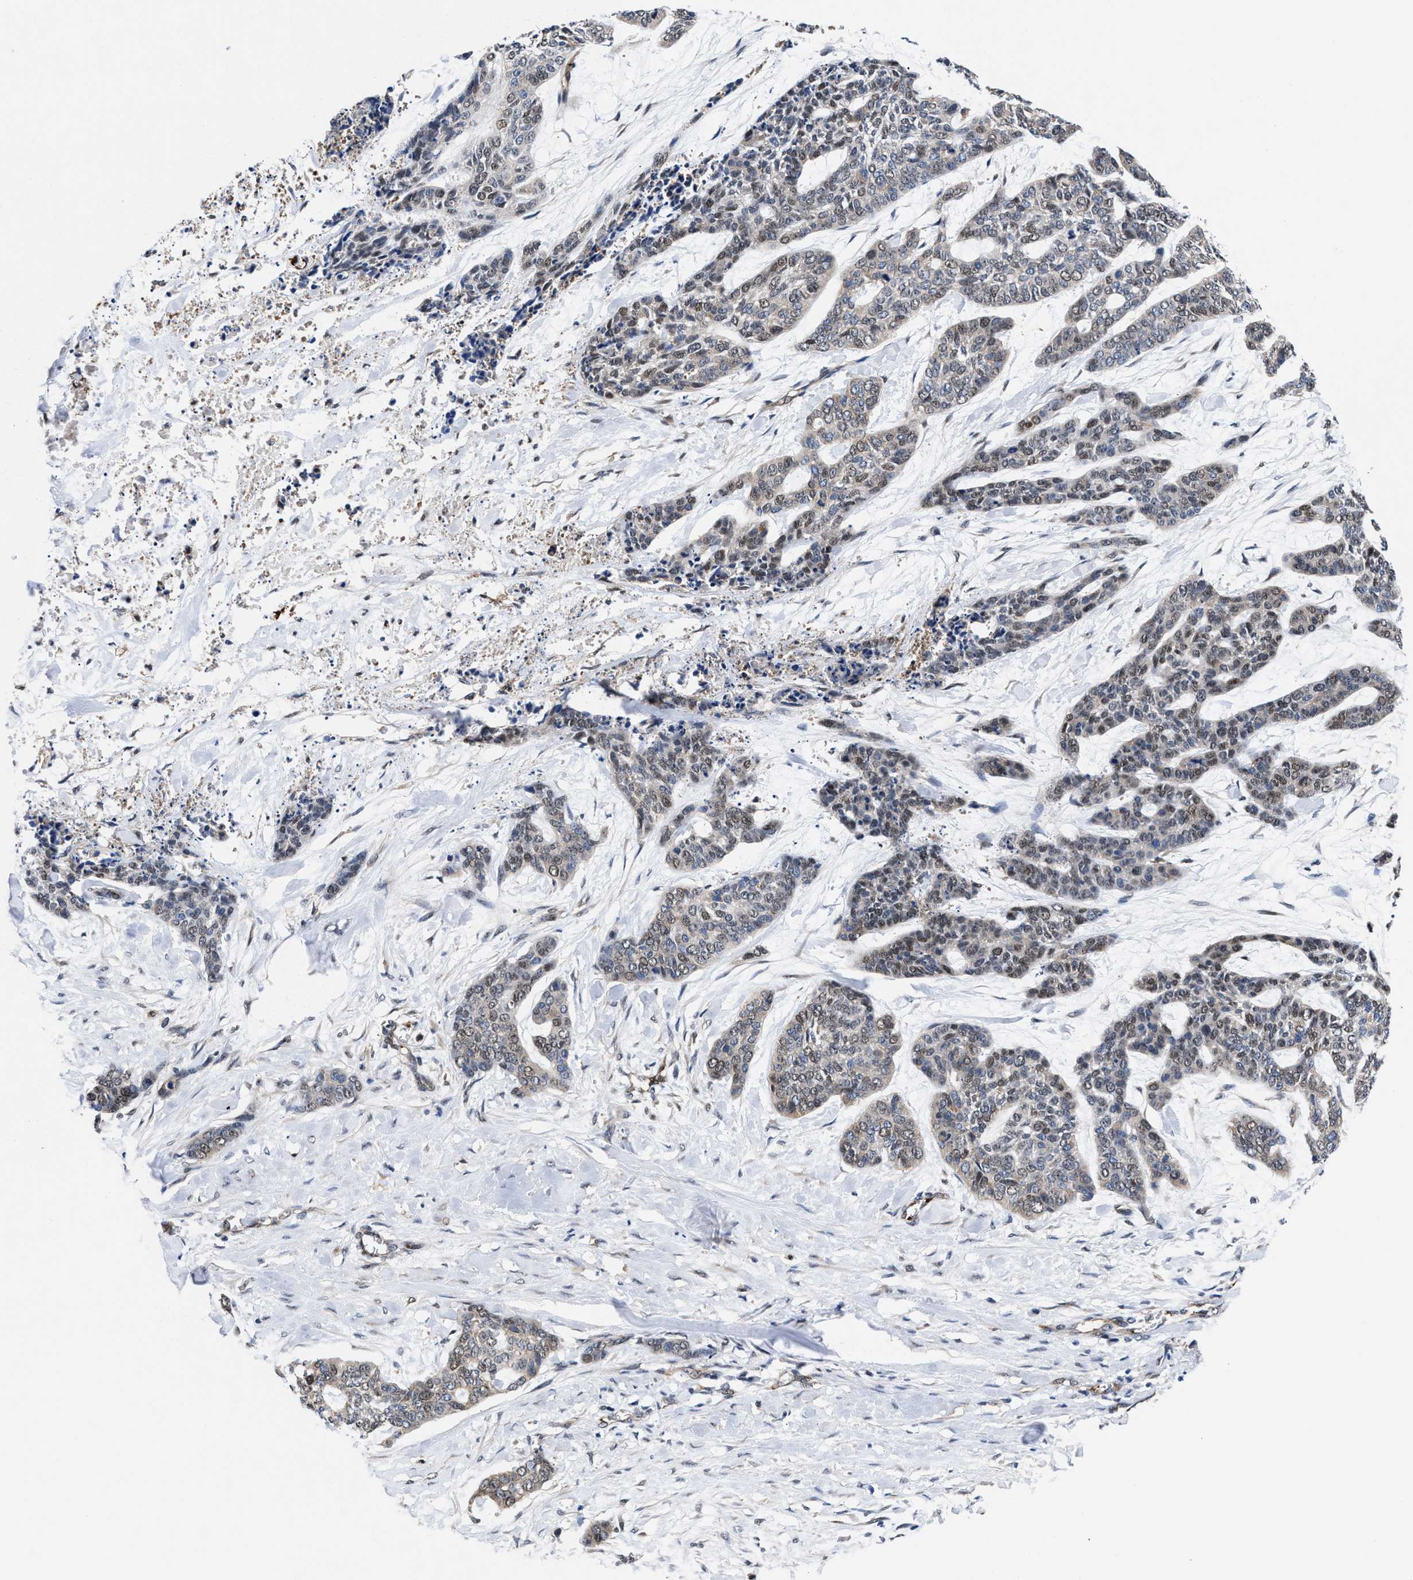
{"staining": {"intensity": "weak", "quantity": "25%-75%", "location": "nuclear"}, "tissue": "skin cancer", "cell_type": "Tumor cells", "image_type": "cancer", "snomed": [{"axis": "morphology", "description": "Basal cell carcinoma"}, {"axis": "topography", "description": "Skin"}], "caption": "A micrograph of human basal cell carcinoma (skin) stained for a protein reveals weak nuclear brown staining in tumor cells.", "gene": "ACLY", "patient": {"sex": "female", "age": 64}}